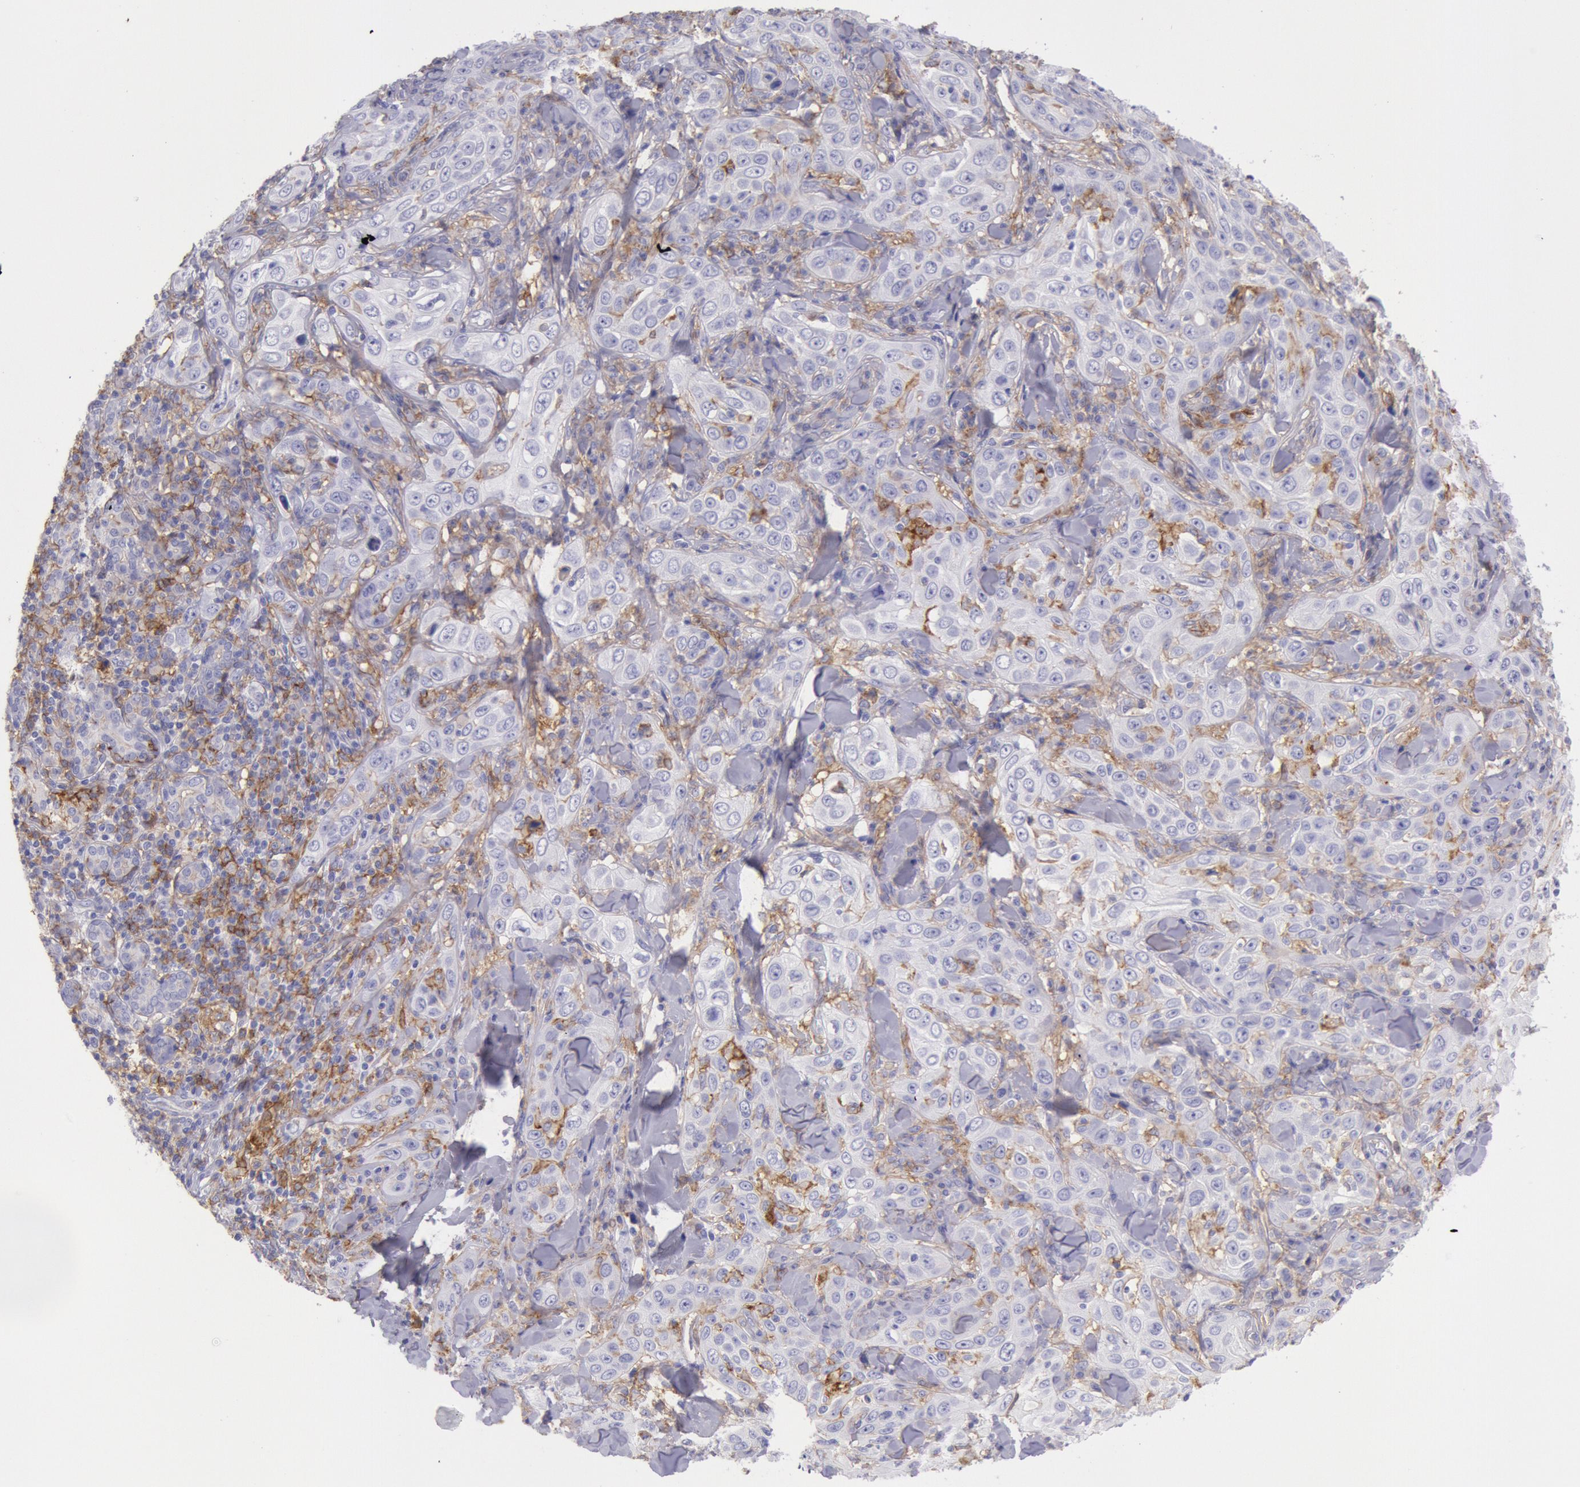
{"staining": {"intensity": "weak", "quantity": "<25%", "location": "cytoplasmic/membranous"}, "tissue": "skin cancer", "cell_type": "Tumor cells", "image_type": "cancer", "snomed": [{"axis": "morphology", "description": "Squamous cell carcinoma, NOS"}, {"axis": "topography", "description": "Skin"}], "caption": "There is no significant positivity in tumor cells of squamous cell carcinoma (skin).", "gene": "LYN", "patient": {"sex": "male", "age": 84}}